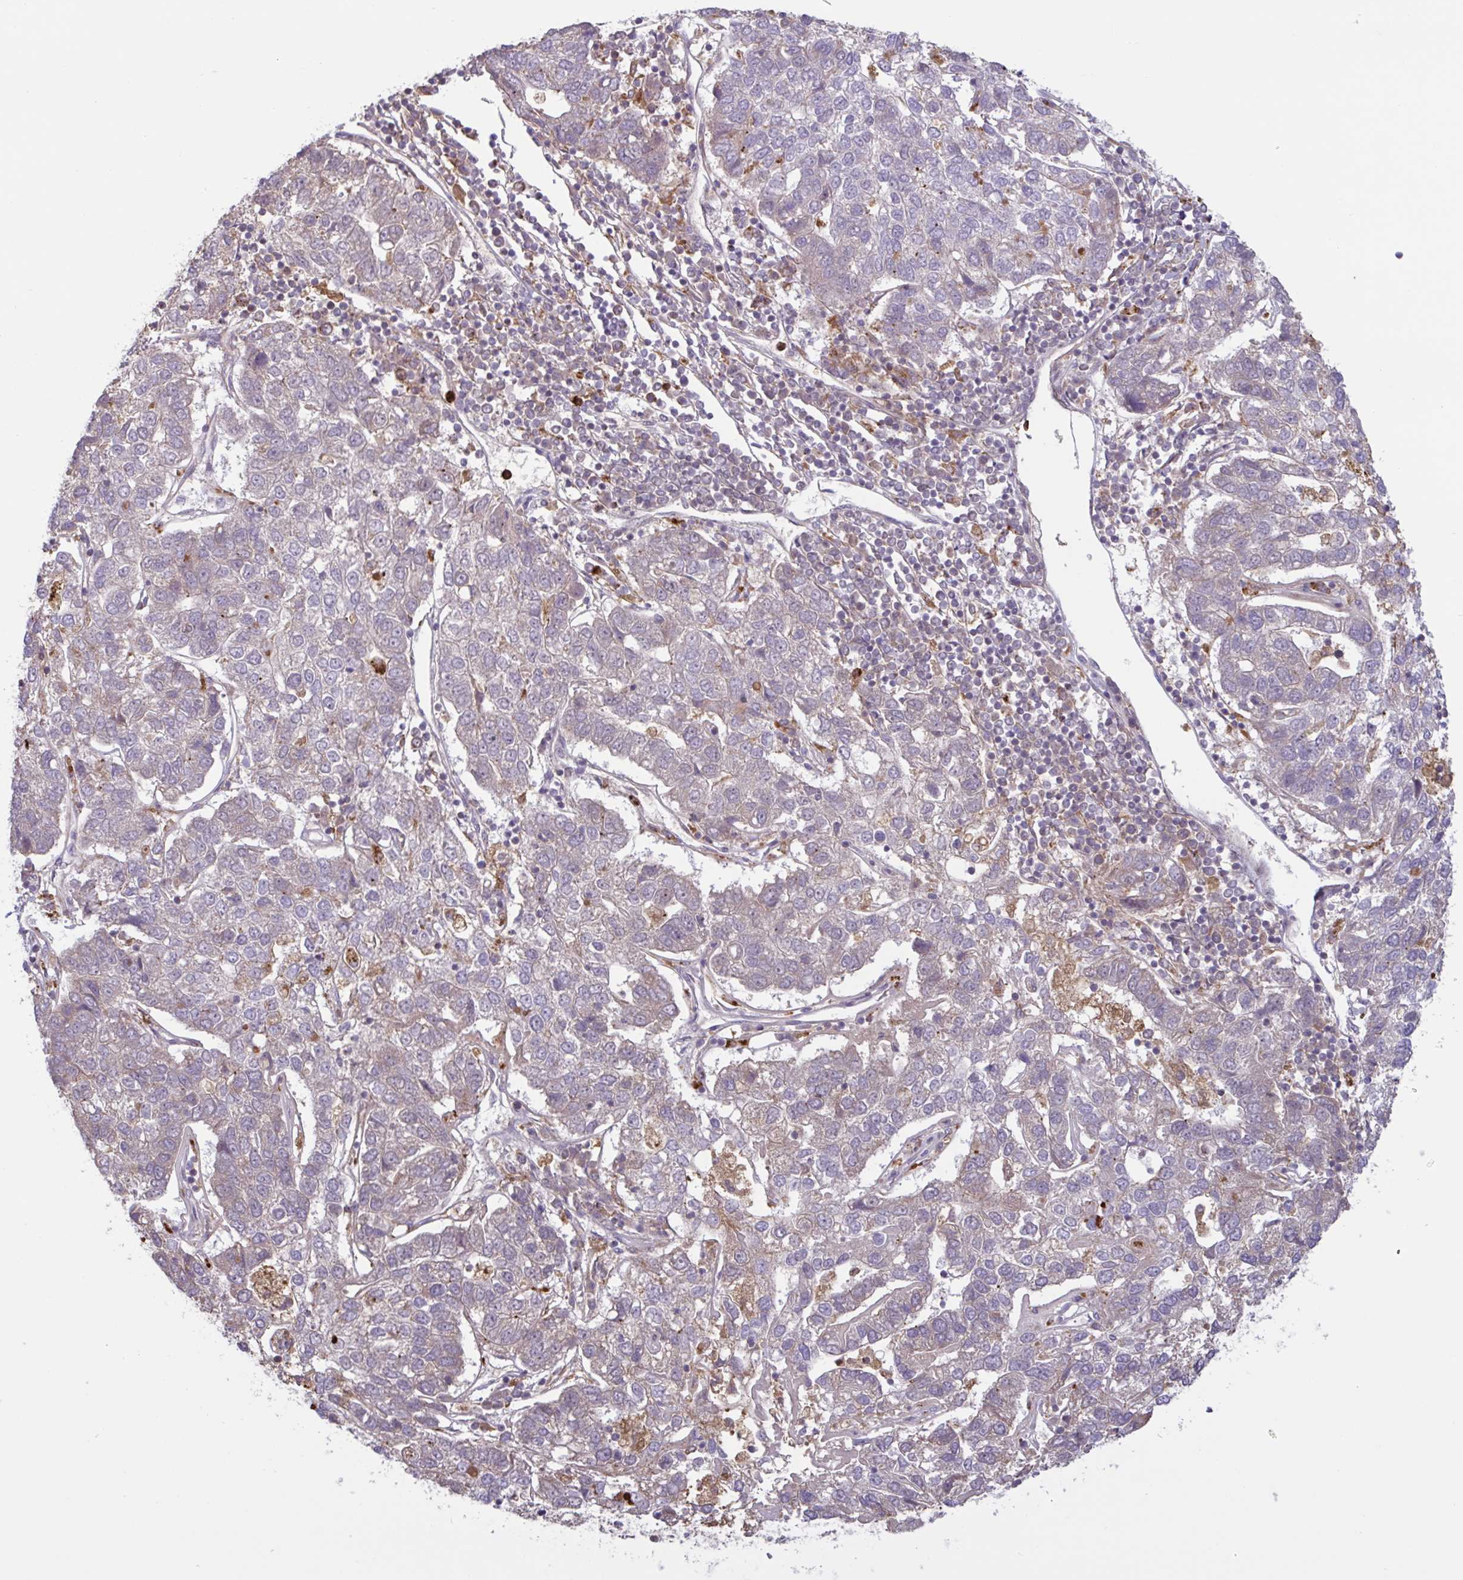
{"staining": {"intensity": "negative", "quantity": "none", "location": "none"}, "tissue": "pancreatic cancer", "cell_type": "Tumor cells", "image_type": "cancer", "snomed": [{"axis": "morphology", "description": "Adenocarcinoma, NOS"}, {"axis": "topography", "description": "Pancreas"}], "caption": "Immunohistochemical staining of pancreatic adenocarcinoma demonstrates no significant expression in tumor cells.", "gene": "IL1R1", "patient": {"sex": "female", "age": 61}}